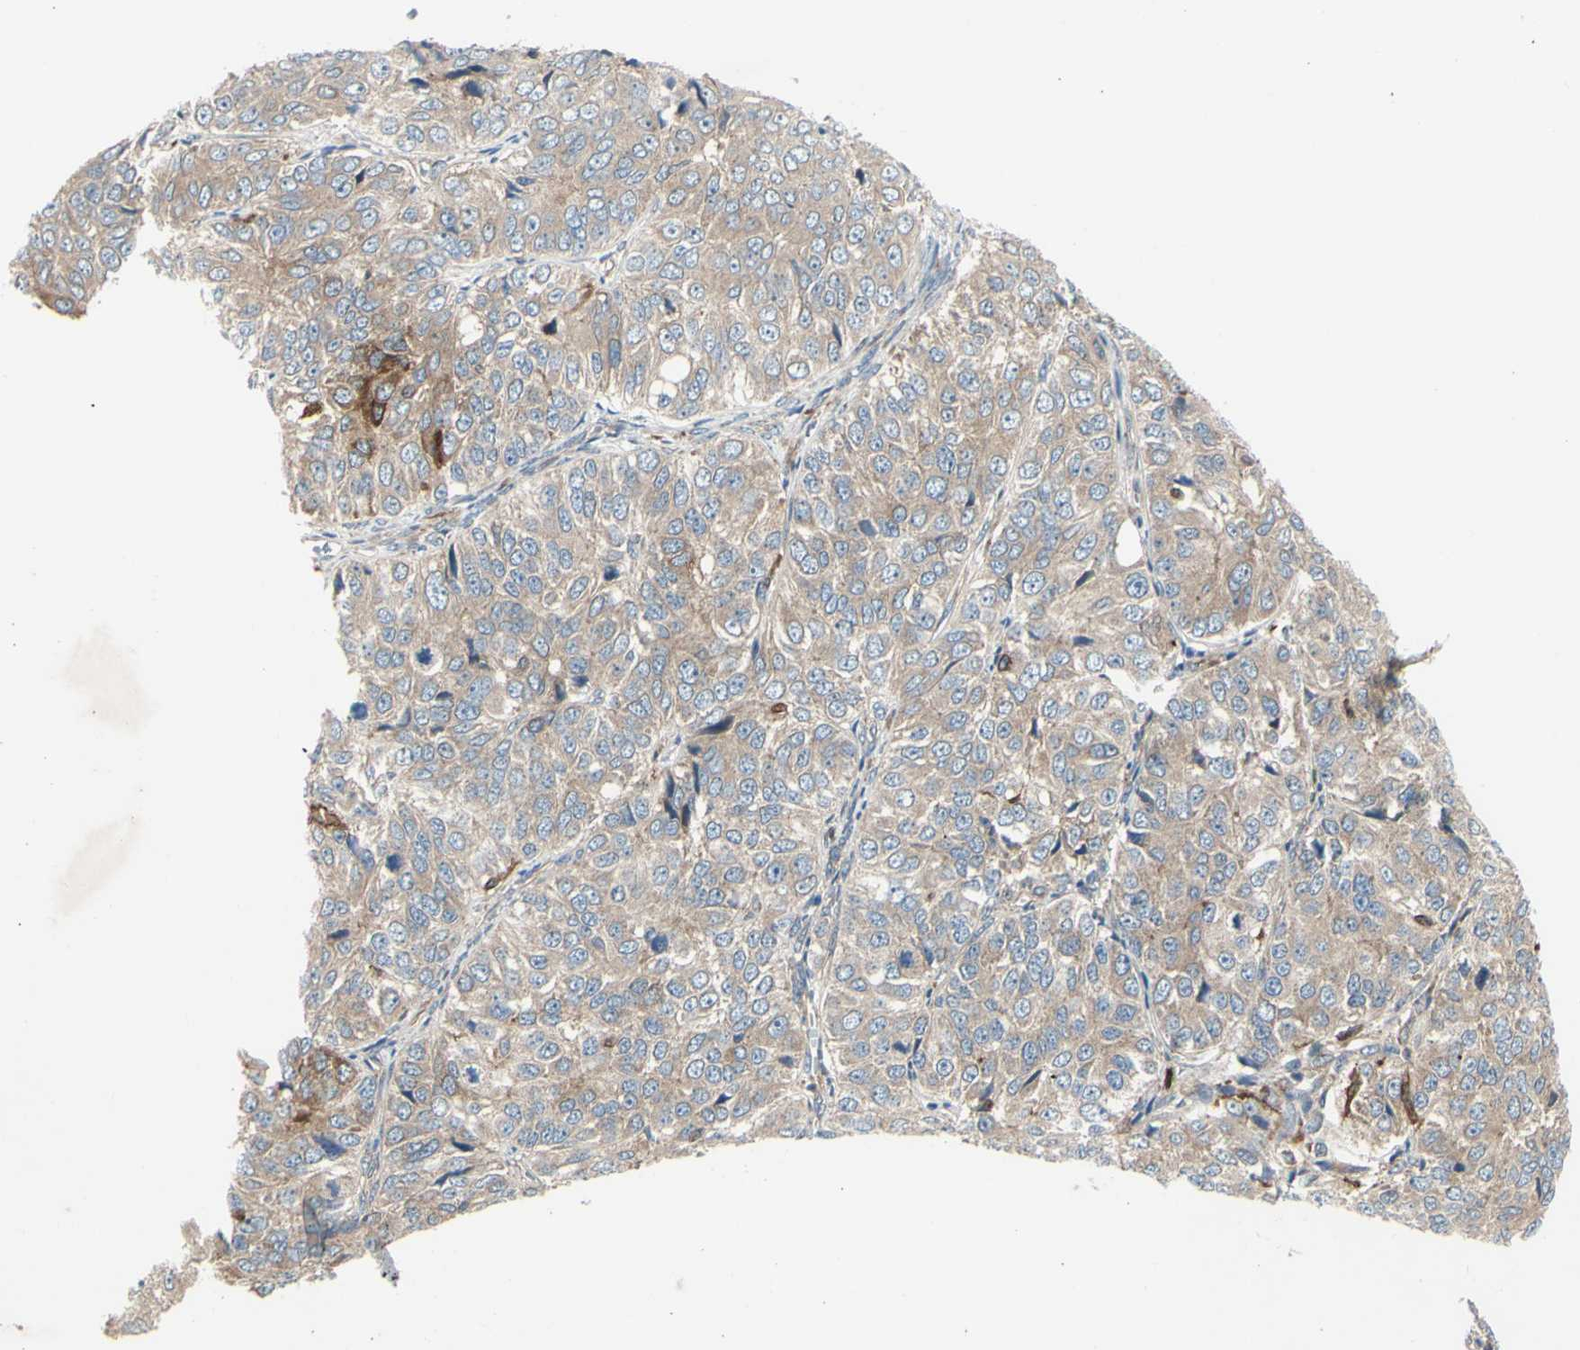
{"staining": {"intensity": "weak", "quantity": ">75%", "location": "cytoplasmic/membranous"}, "tissue": "ovarian cancer", "cell_type": "Tumor cells", "image_type": "cancer", "snomed": [{"axis": "morphology", "description": "Carcinoma, endometroid"}, {"axis": "topography", "description": "Ovary"}], "caption": "An image of ovarian cancer (endometroid carcinoma) stained for a protein shows weak cytoplasmic/membranous brown staining in tumor cells.", "gene": "IGSF9B", "patient": {"sex": "female", "age": 51}}